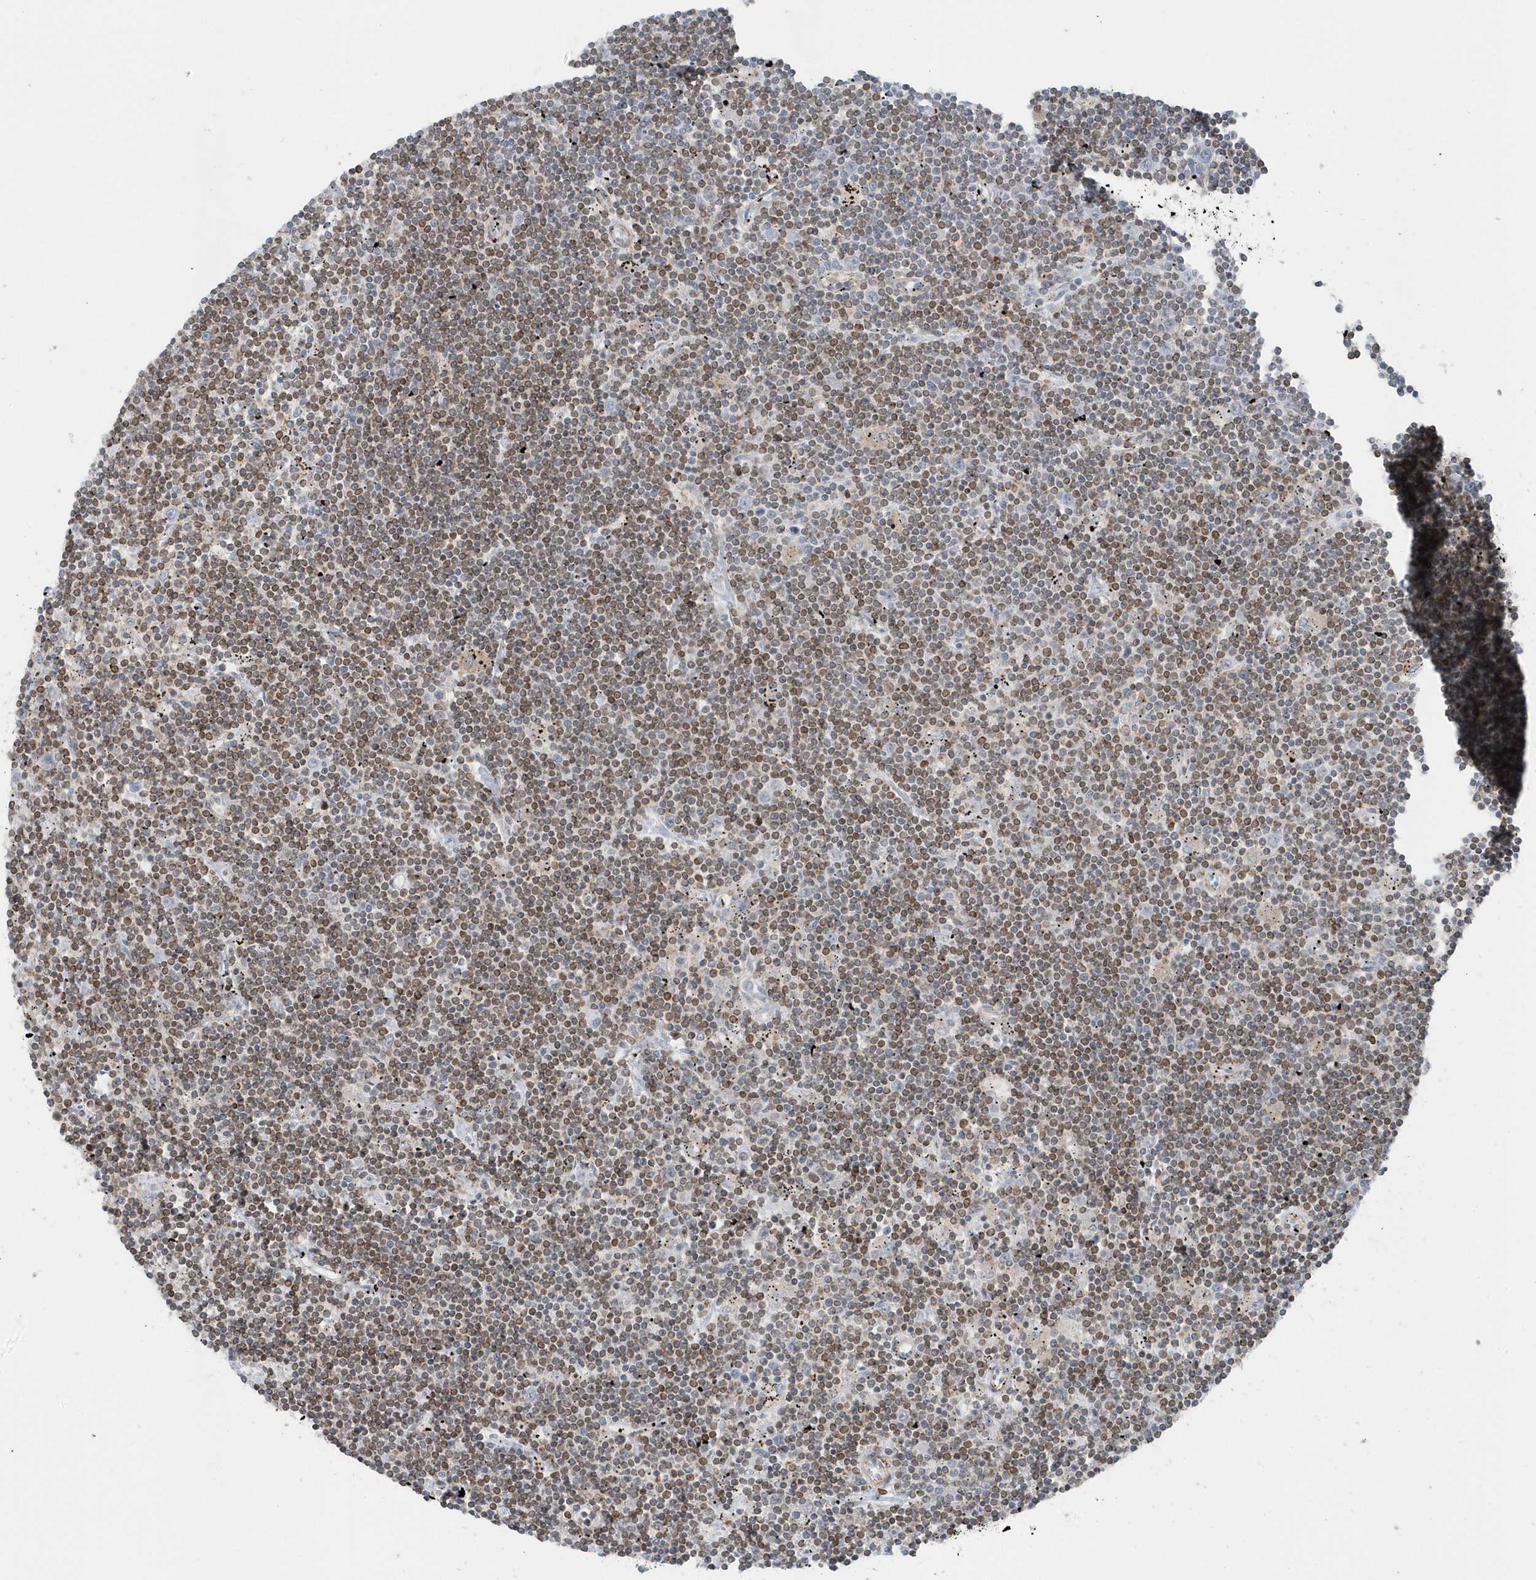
{"staining": {"intensity": "moderate", "quantity": "25%-75%", "location": "cytoplasmic/membranous,nuclear"}, "tissue": "lymphoma", "cell_type": "Tumor cells", "image_type": "cancer", "snomed": [{"axis": "morphology", "description": "Malignant lymphoma, non-Hodgkin's type, Low grade"}, {"axis": "topography", "description": "Spleen"}], "caption": "Malignant lymphoma, non-Hodgkin's type (low-grade) stained with immunohistochemistry reveals moderate cytoplasmic/membranous and nuclear staining in approximately 25%-75% of tumor cells. The staining is performed using DAB brown chromogen to label protein expression. The nuclei are counter-stained blue using hematoxylin.", "gene": "CACNB2", "patient": {"sex": "male", "age": 76}}